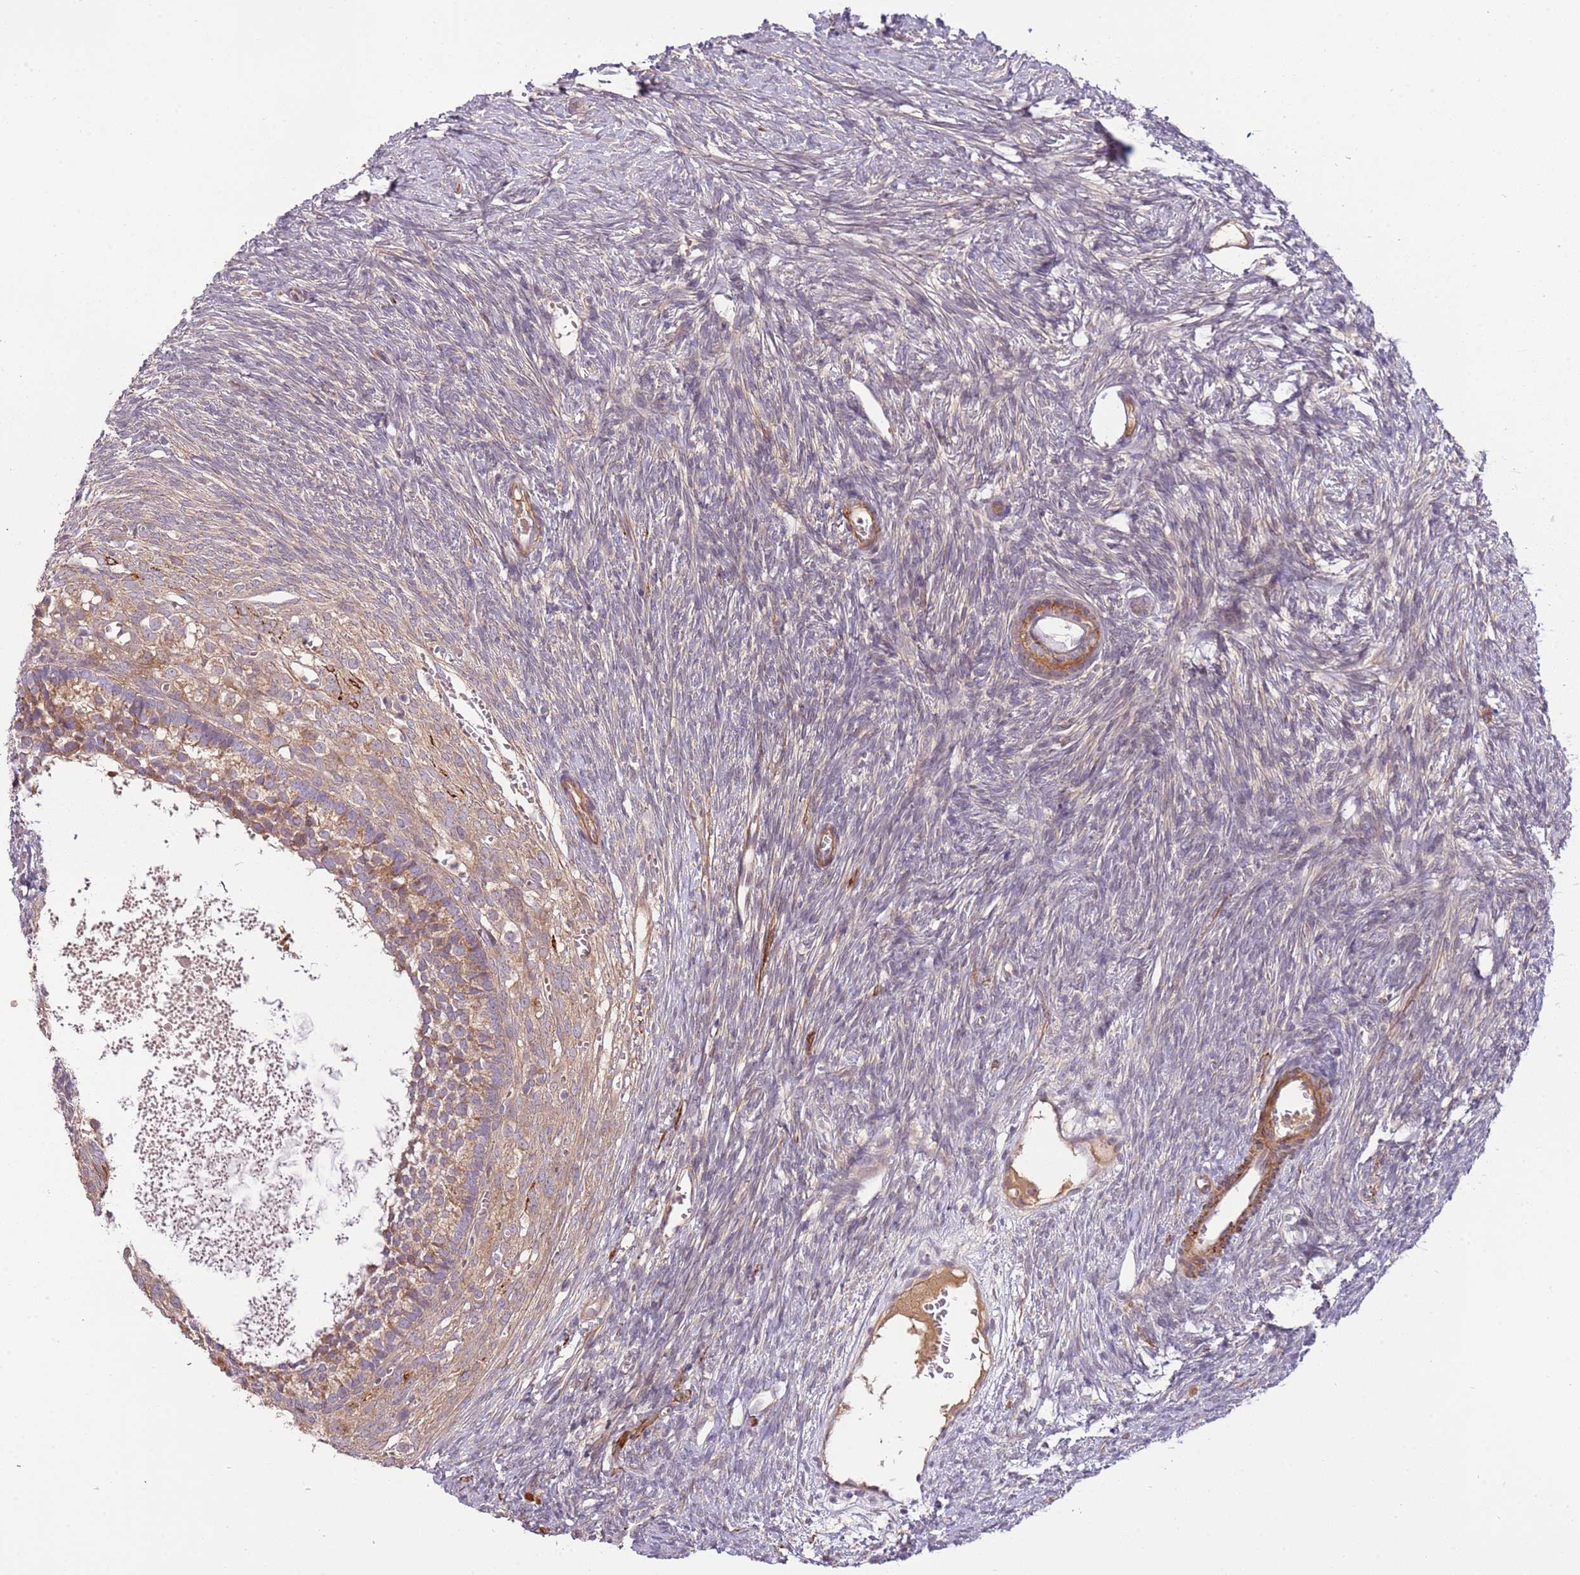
{"staining": {"intensity": "moderate", "quantity": ">75%", "location": "cytoplasmic/membranous"}, "tissue": "ovary", "cell_type": "Follicle cells", "image_type": "normal", "snomed": [{"axis": "morphology", "description": "Normal tissue, NOS"}, {"axis": "morphology", "description": "Developmental malformation"}, {"axis": "topography", "description": "Ovary"}], "caption": "Ovary stained with DAB (3,3'-diaminobenzidine) IHC exhibits medium levels of moderate cytoplasmic/membranous expression in approximately >75% of follicle cells.", "gene": "RNF128", "patient": {"sex": "female", "age": 39}}